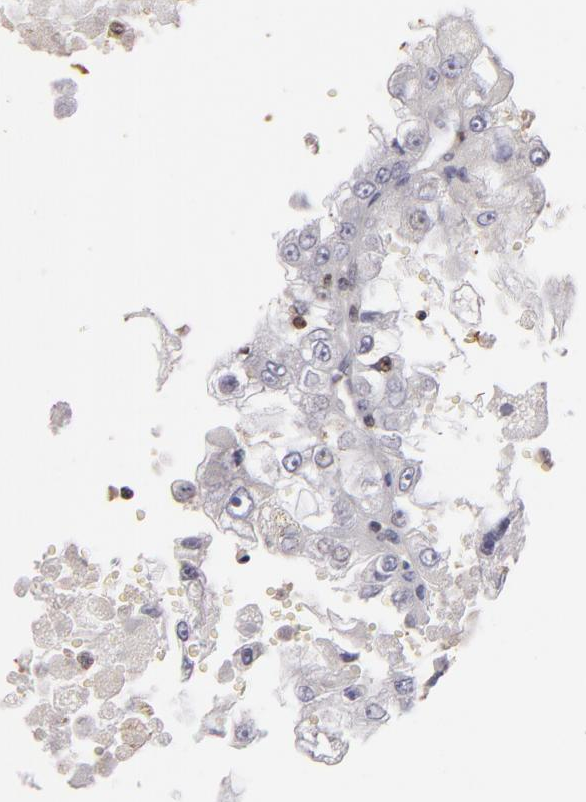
{"staining": {"intensity": "negative", "quantity": "none", "location": "none"}, "tissue": "renal cancer", "cell_type": "Tumor cells", "image_type": "cancer", "snomed": [{"axis": "morphology", "description": "Adenocarcinoma, NOS"}, {"axis": "topography", "description": "Kidney"}], "caption": "Renal adenocarcinoma was stained to show a protein in brown. There is no significant expression in tumor cells.", "gene": "S100A2", "patient": {"sex": "female", "age": 83}}